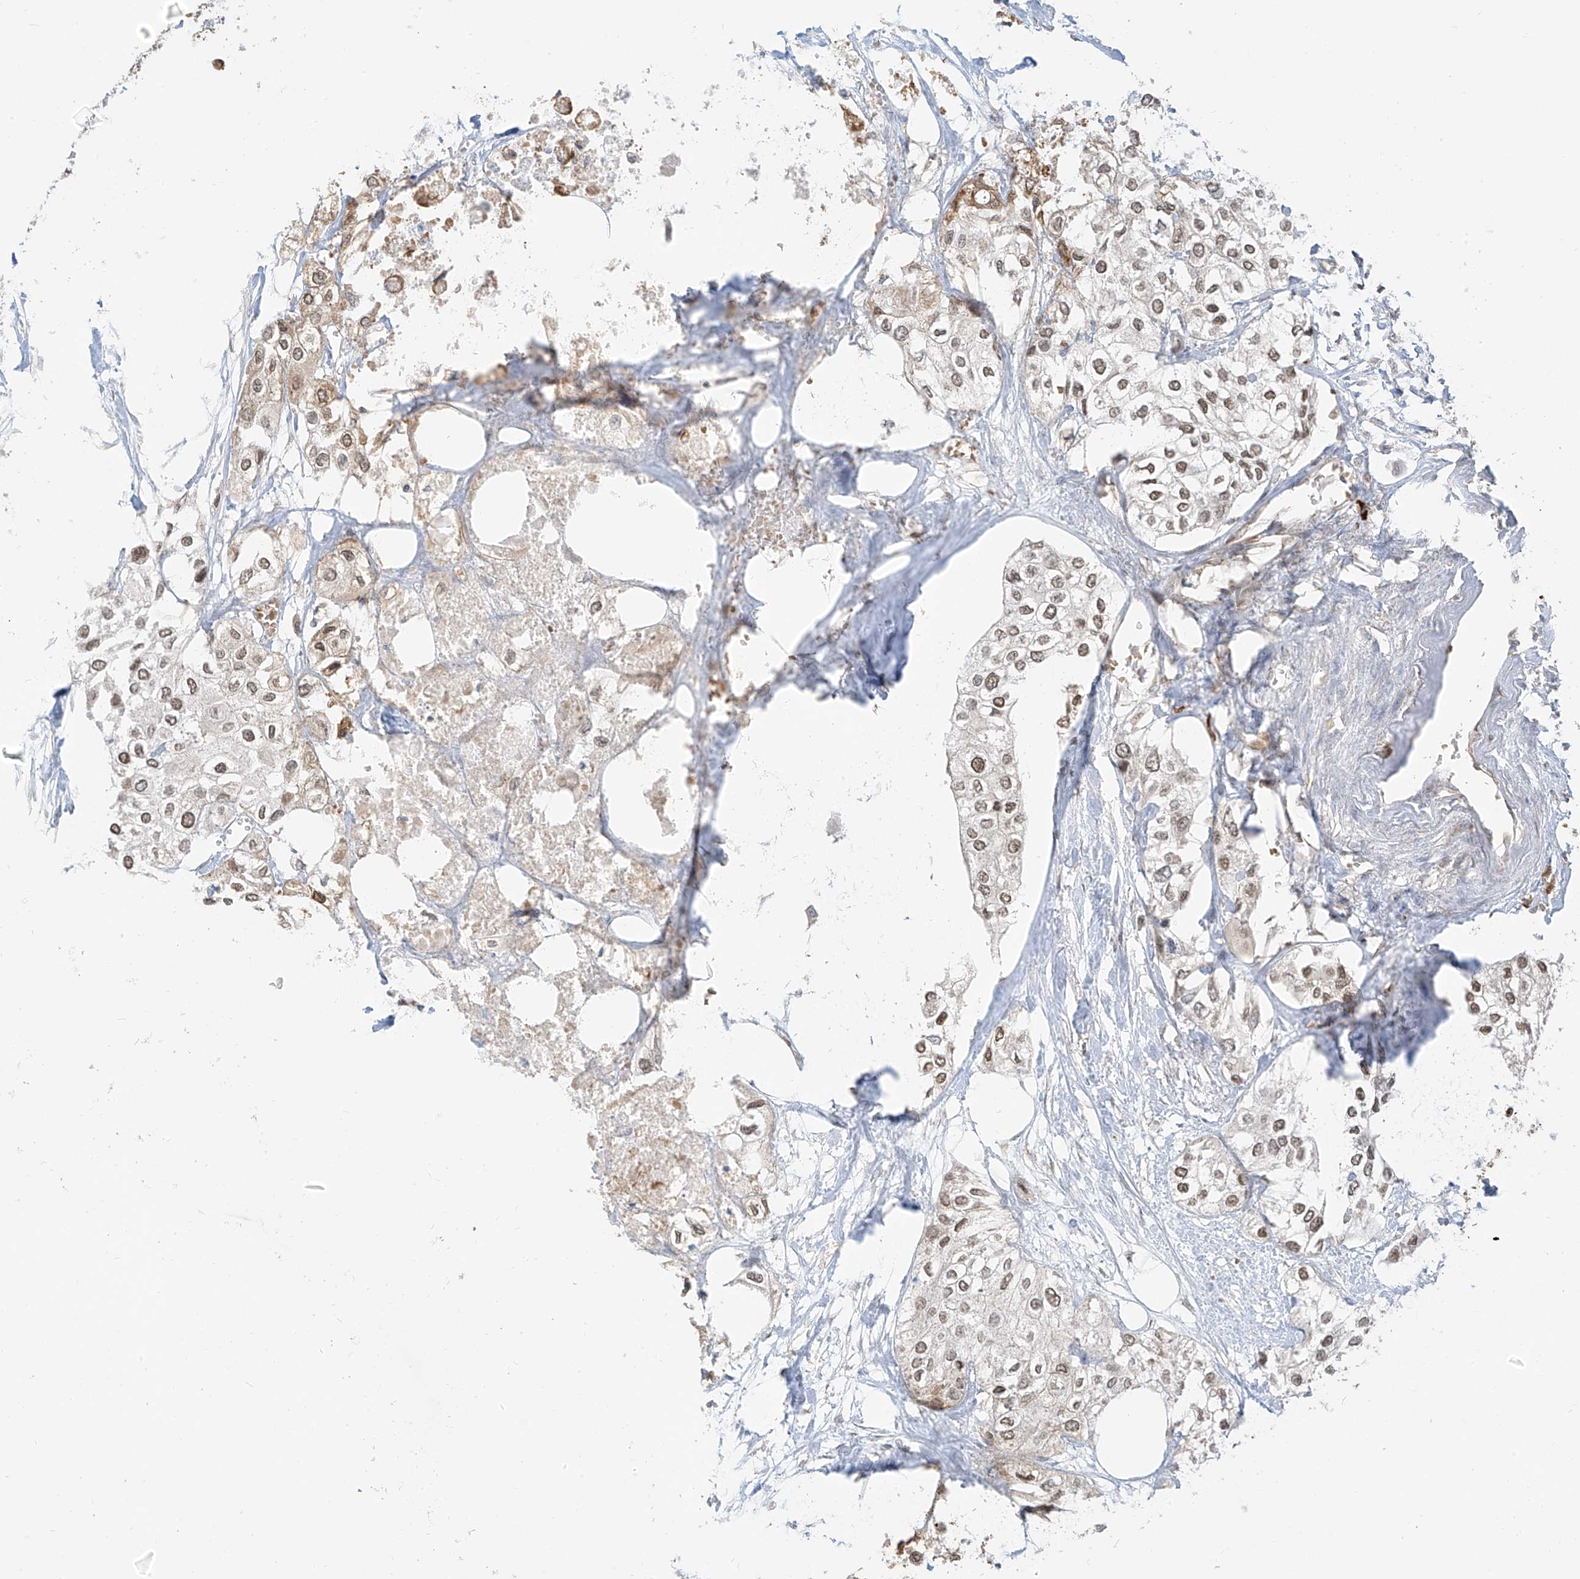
{"staining": {"intensity": "moderate", "quantity": ">75%", "location": "nuclear"}, "tissue": "urothelial cancer", "cell_type": "Tumor cells", "image_type": "cancer", "snomed": [{"axis": "morphology", "description": "Urothelial carcinoma, High grade"}, {"axis": "topography", "description": "Urinary bladder"}], "caption": "Human urothelial carcinoma (high-grade) stained with a protein marker exhibits moderate staining in tumor cells.", "gene": "ZMYM2", "patient": {"sex": "male", "age": 64}}